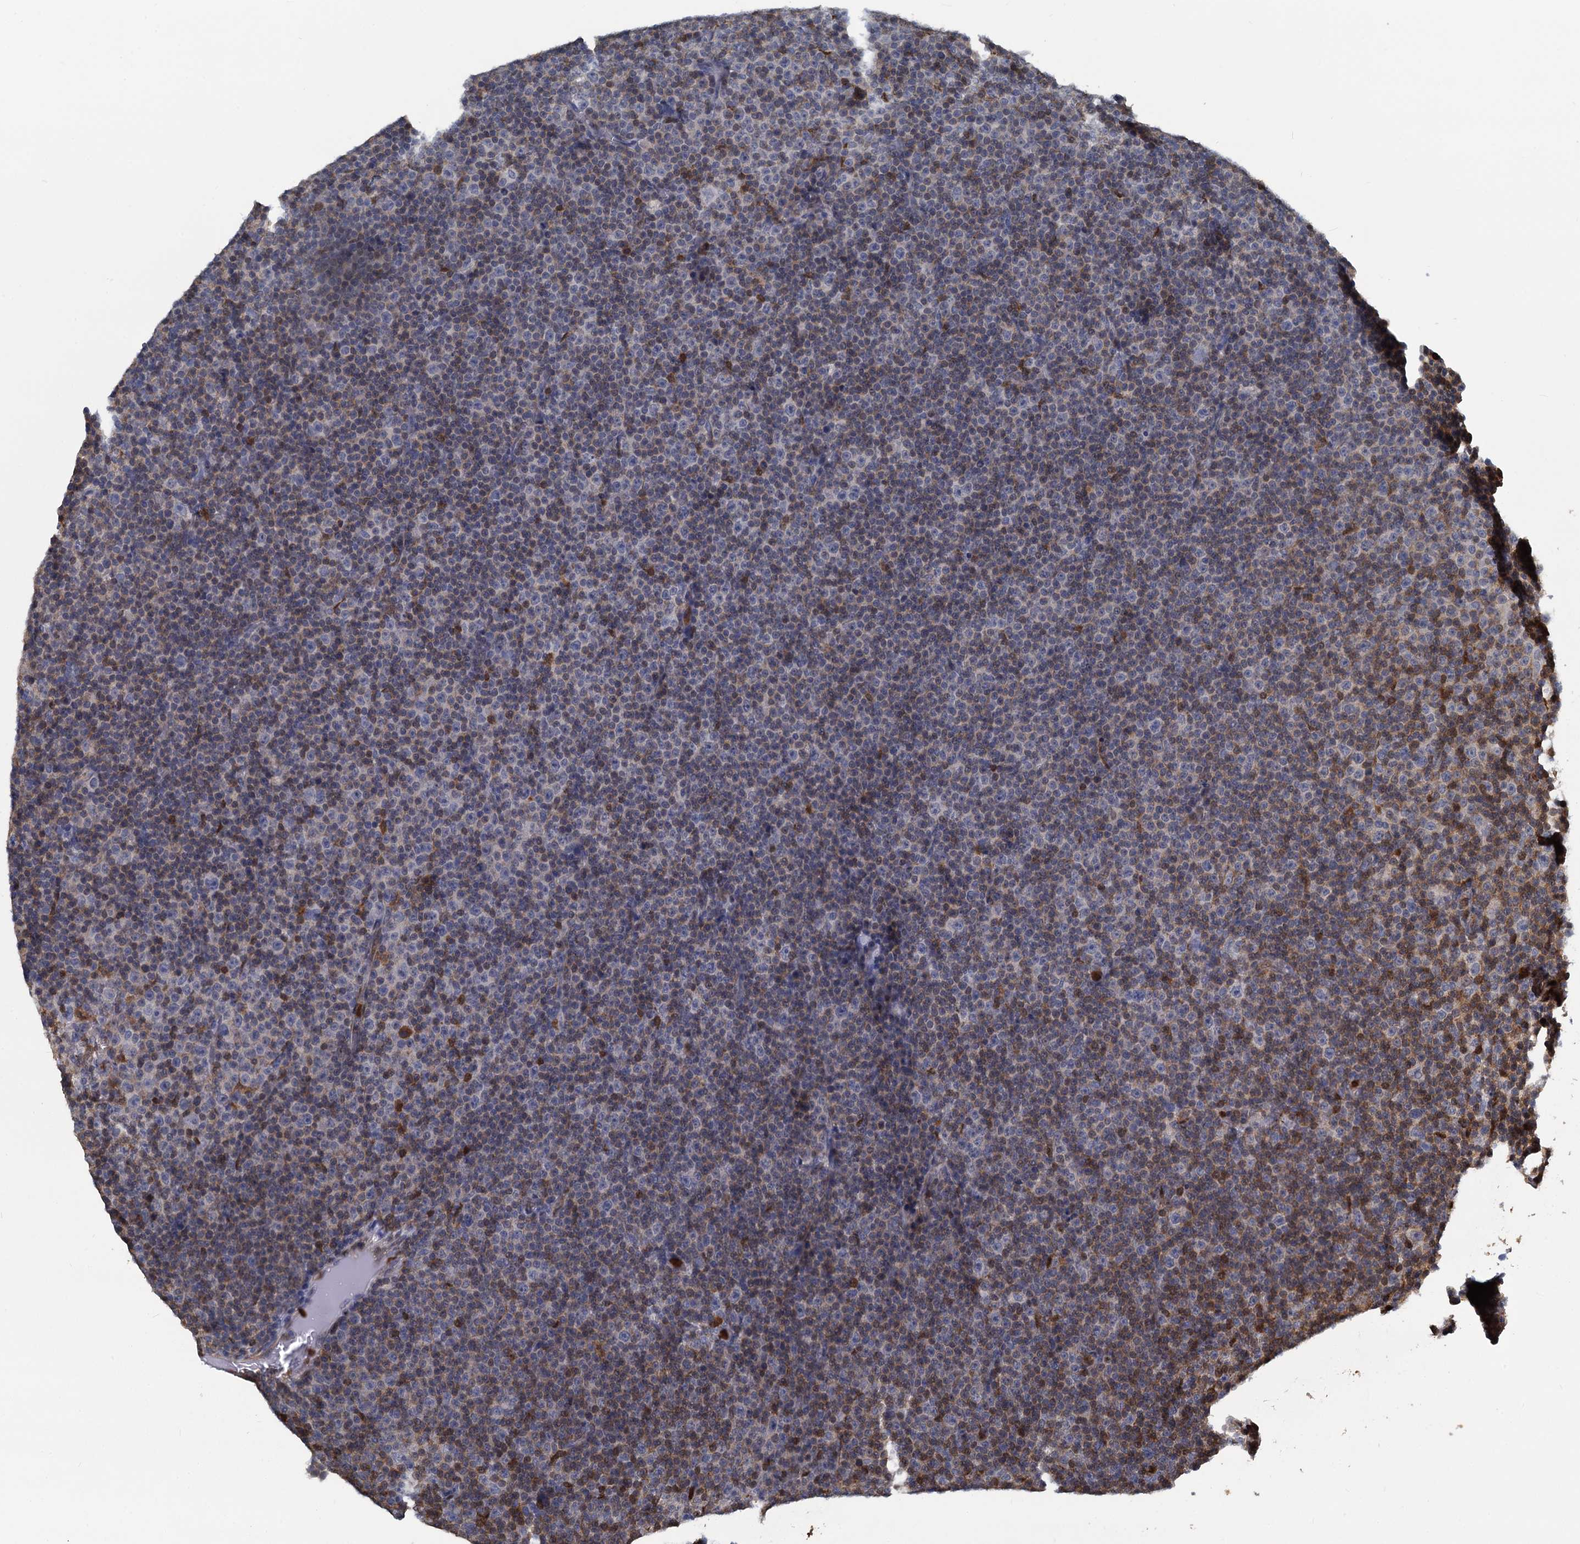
{"staining": {"intensity": "negative", "quantity": "none", "location": "none"}, "tissue": "lymphoma", "cell_type": "Tumor cells", "image_type": "cancer", "snomed": [{"axis": "morphology", "description": "Malignant lymphoma, non-Hodgkin's type, Low grade"}, {"axis": "topography", "description": "Lymph node"}], "caption": "The immunohistochemistry photomicrograph has no significant positivity in tumor cells of low-grade malignant lymphoma, non-Hodgkin's type tissue.", "gene": "S100A6", "patient": {"sex": "female", "age": 67}}